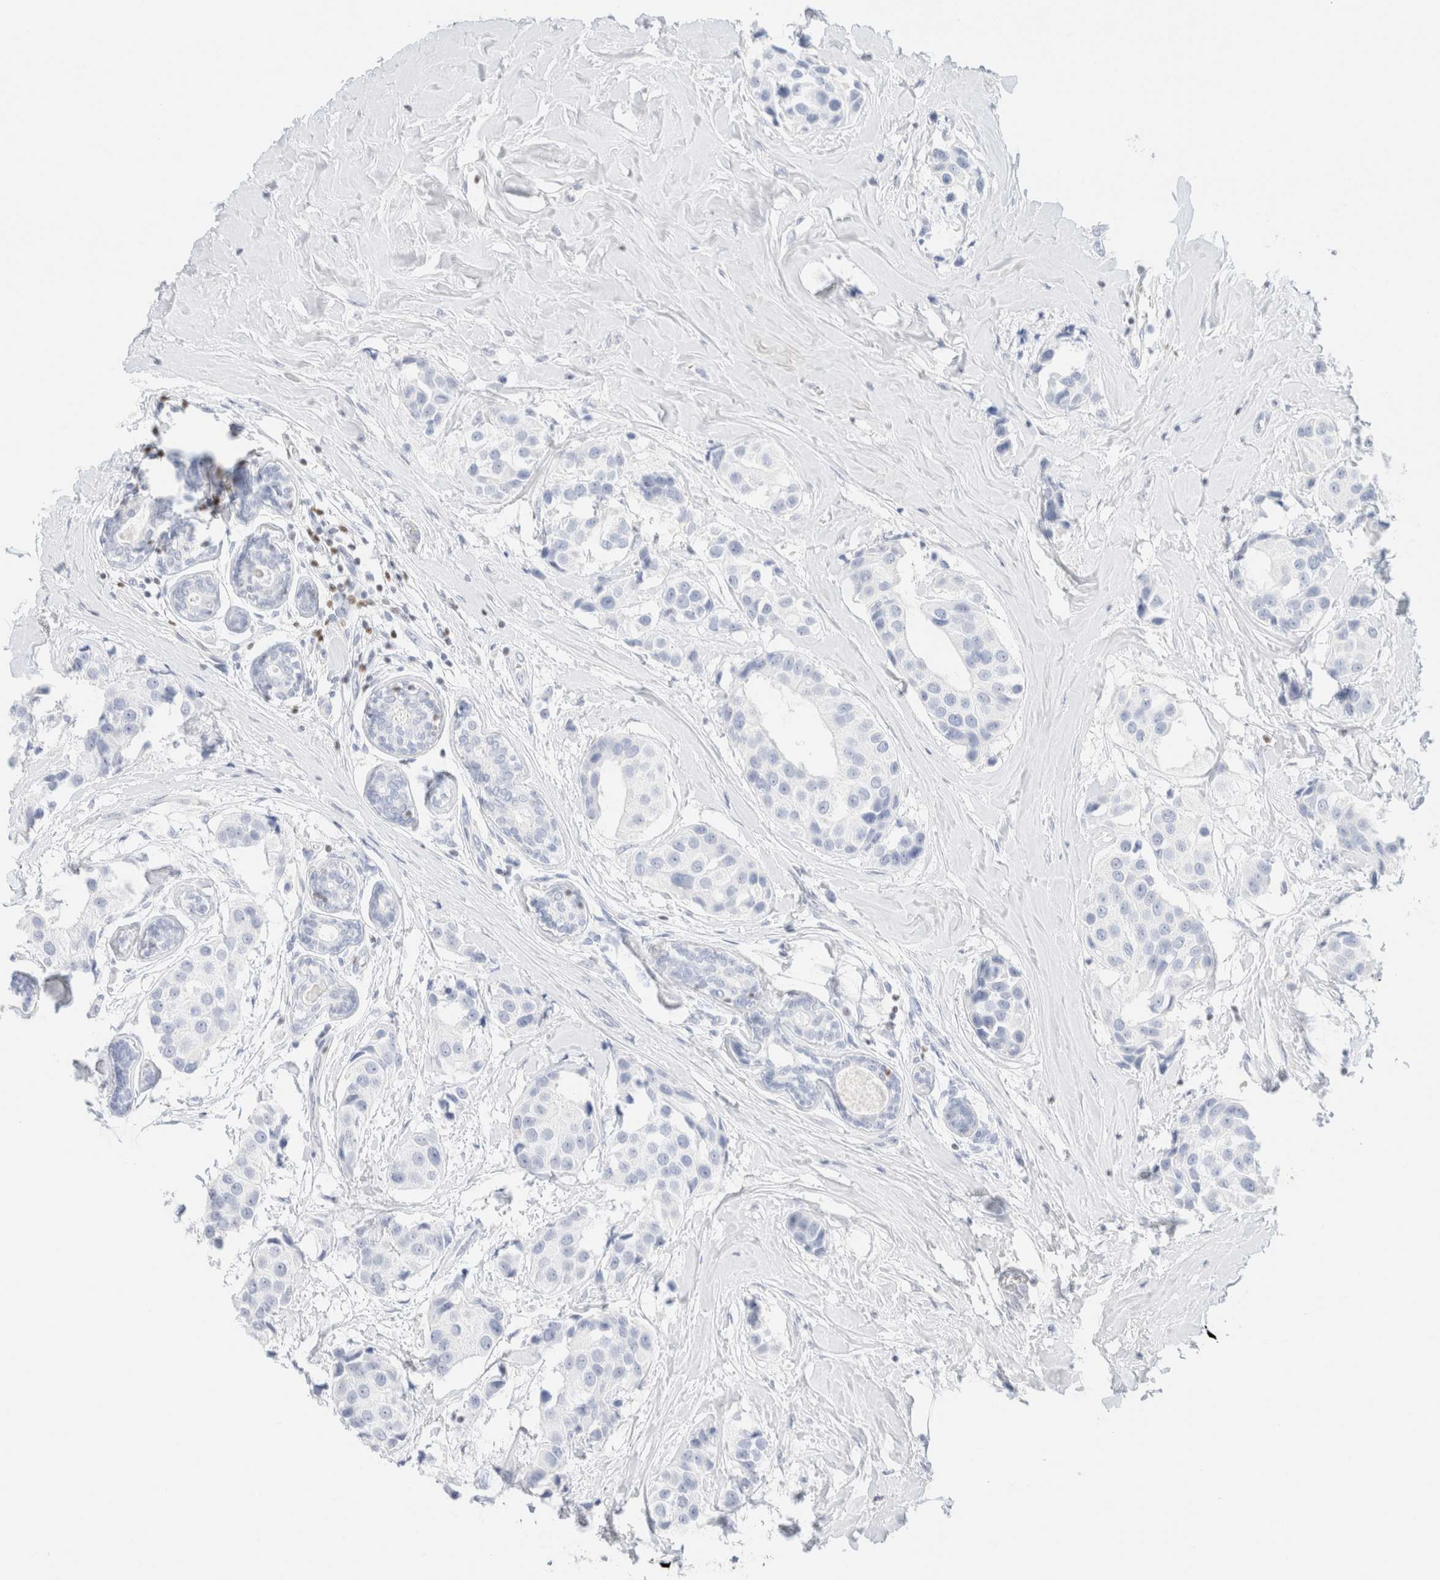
{"staining": {"intensity": "negative", "quantity": "none", "location": "none"}, "tissue": "breast cancer", "cell_type": "Tumor cells", "image_type": "cancer", "snomed": [{"axis": "morphology", "description": "Normal tissue, NOS"}, {"axis": "morphology", "description": "Duct carcinoma"}, {"axis": "topography", "description": "Breast"}], "caption": "There is no significant positivity in tumor cells of breast cancer (invasive ductal carcinoma). (Stains: DAB IHC with hematoxylin counter stain, Microscopy: brightfield microscopy at high magnification).", "gene": "IKZF3", "patient": {"sex": "female", "age": 39}}